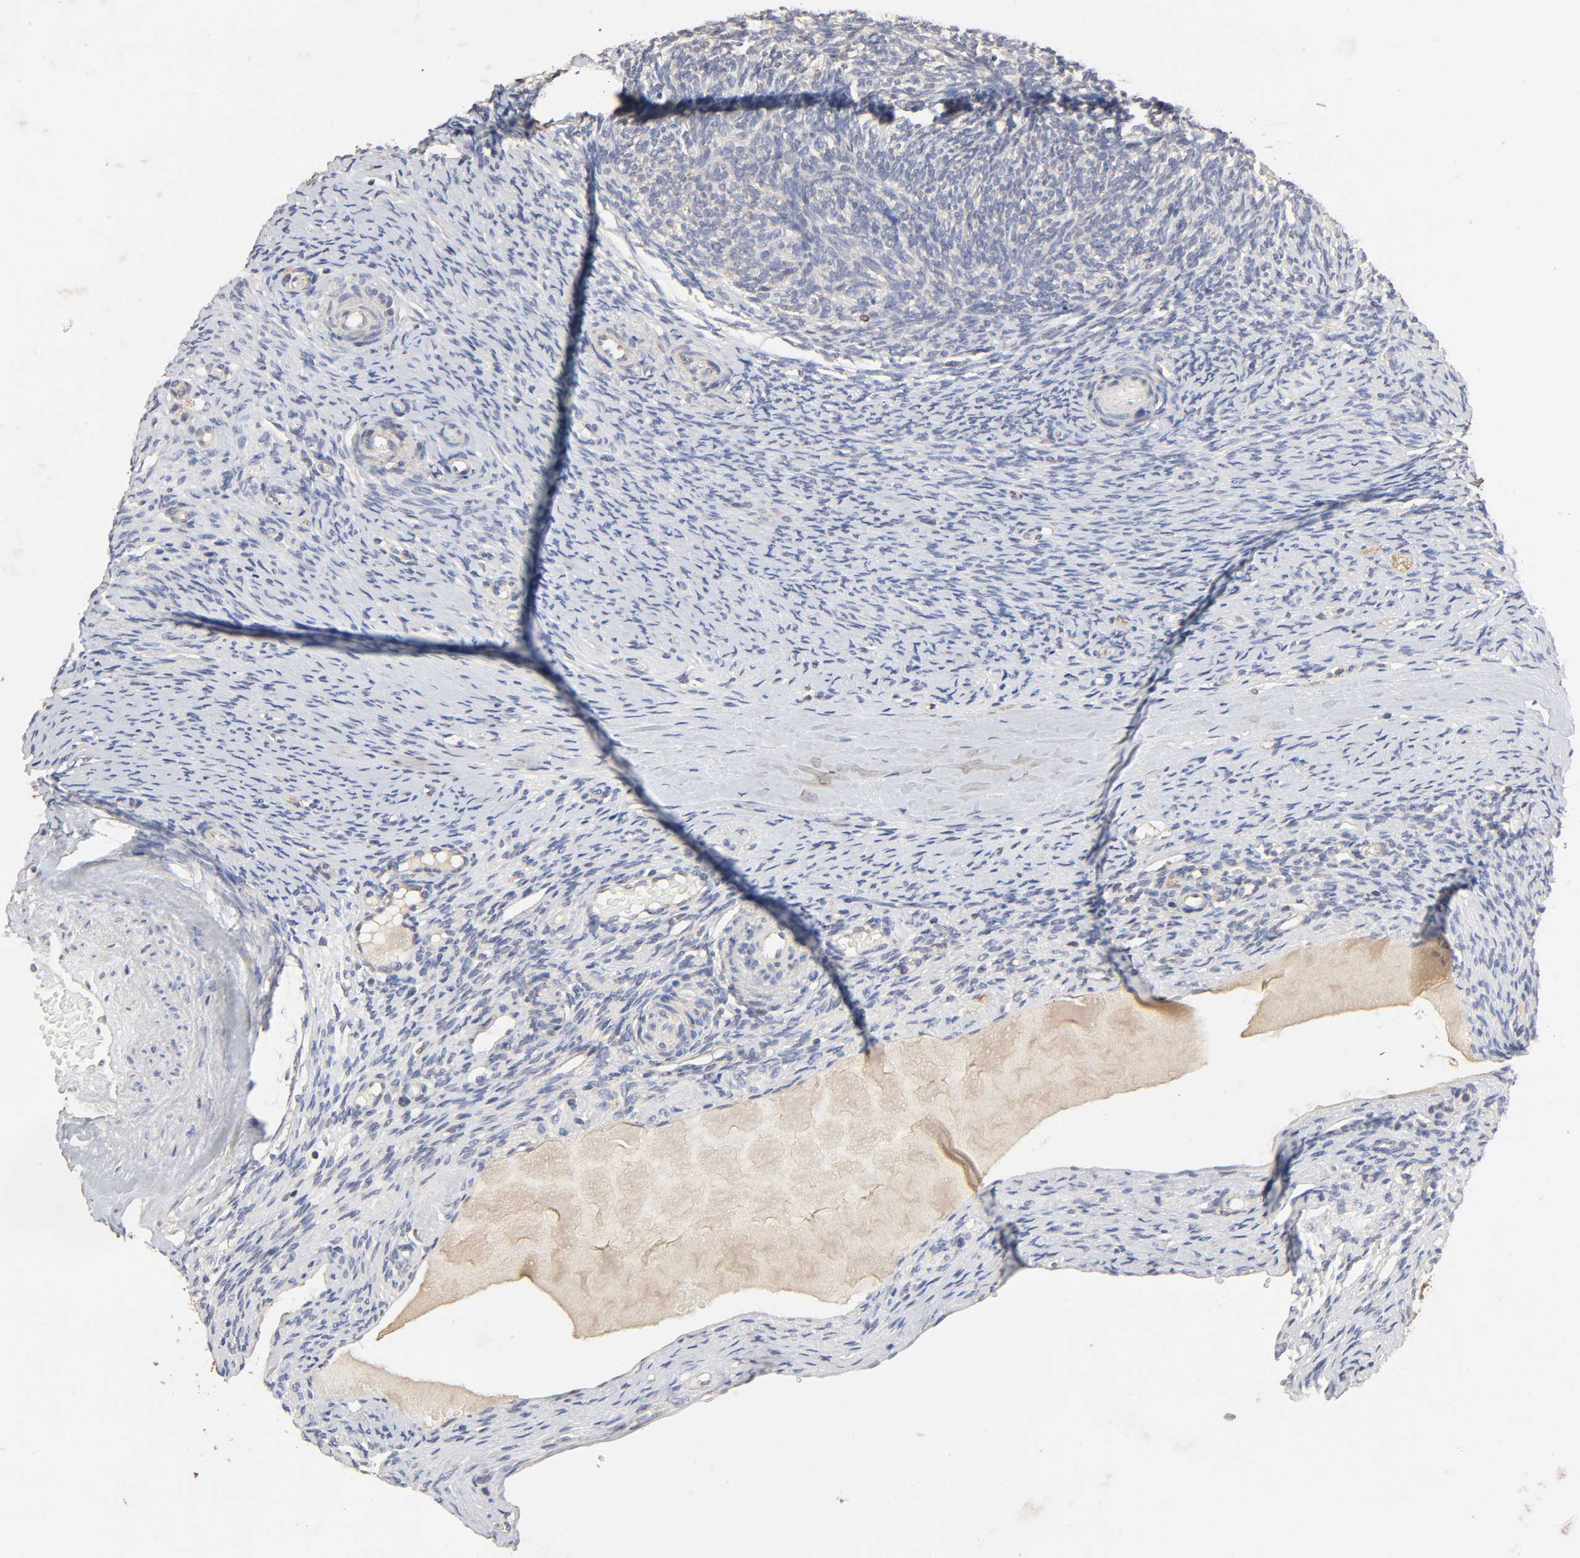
{"staining": {"intensity": "moderate", "quantity": "25%-75%", "location": "cytoplasmic/membranous"}, "tissue": "ovary", "cell_type": "Follicle cells", "image_type": "normal", "snomed": [{"axis": "morphology", "description": "Normal tissue, NOS"}, {"axis": "topography", "description": "Ovary"}], "caption": "A micrograph of ovary stained for a protein reveals moderate cytoplasmic/membranous brown staining in follicle cells. (Brightfield microscopy of DAB IHC at high magnification).", "gene": "CYCS", "patient": {"sex": "female", "age": 60}}